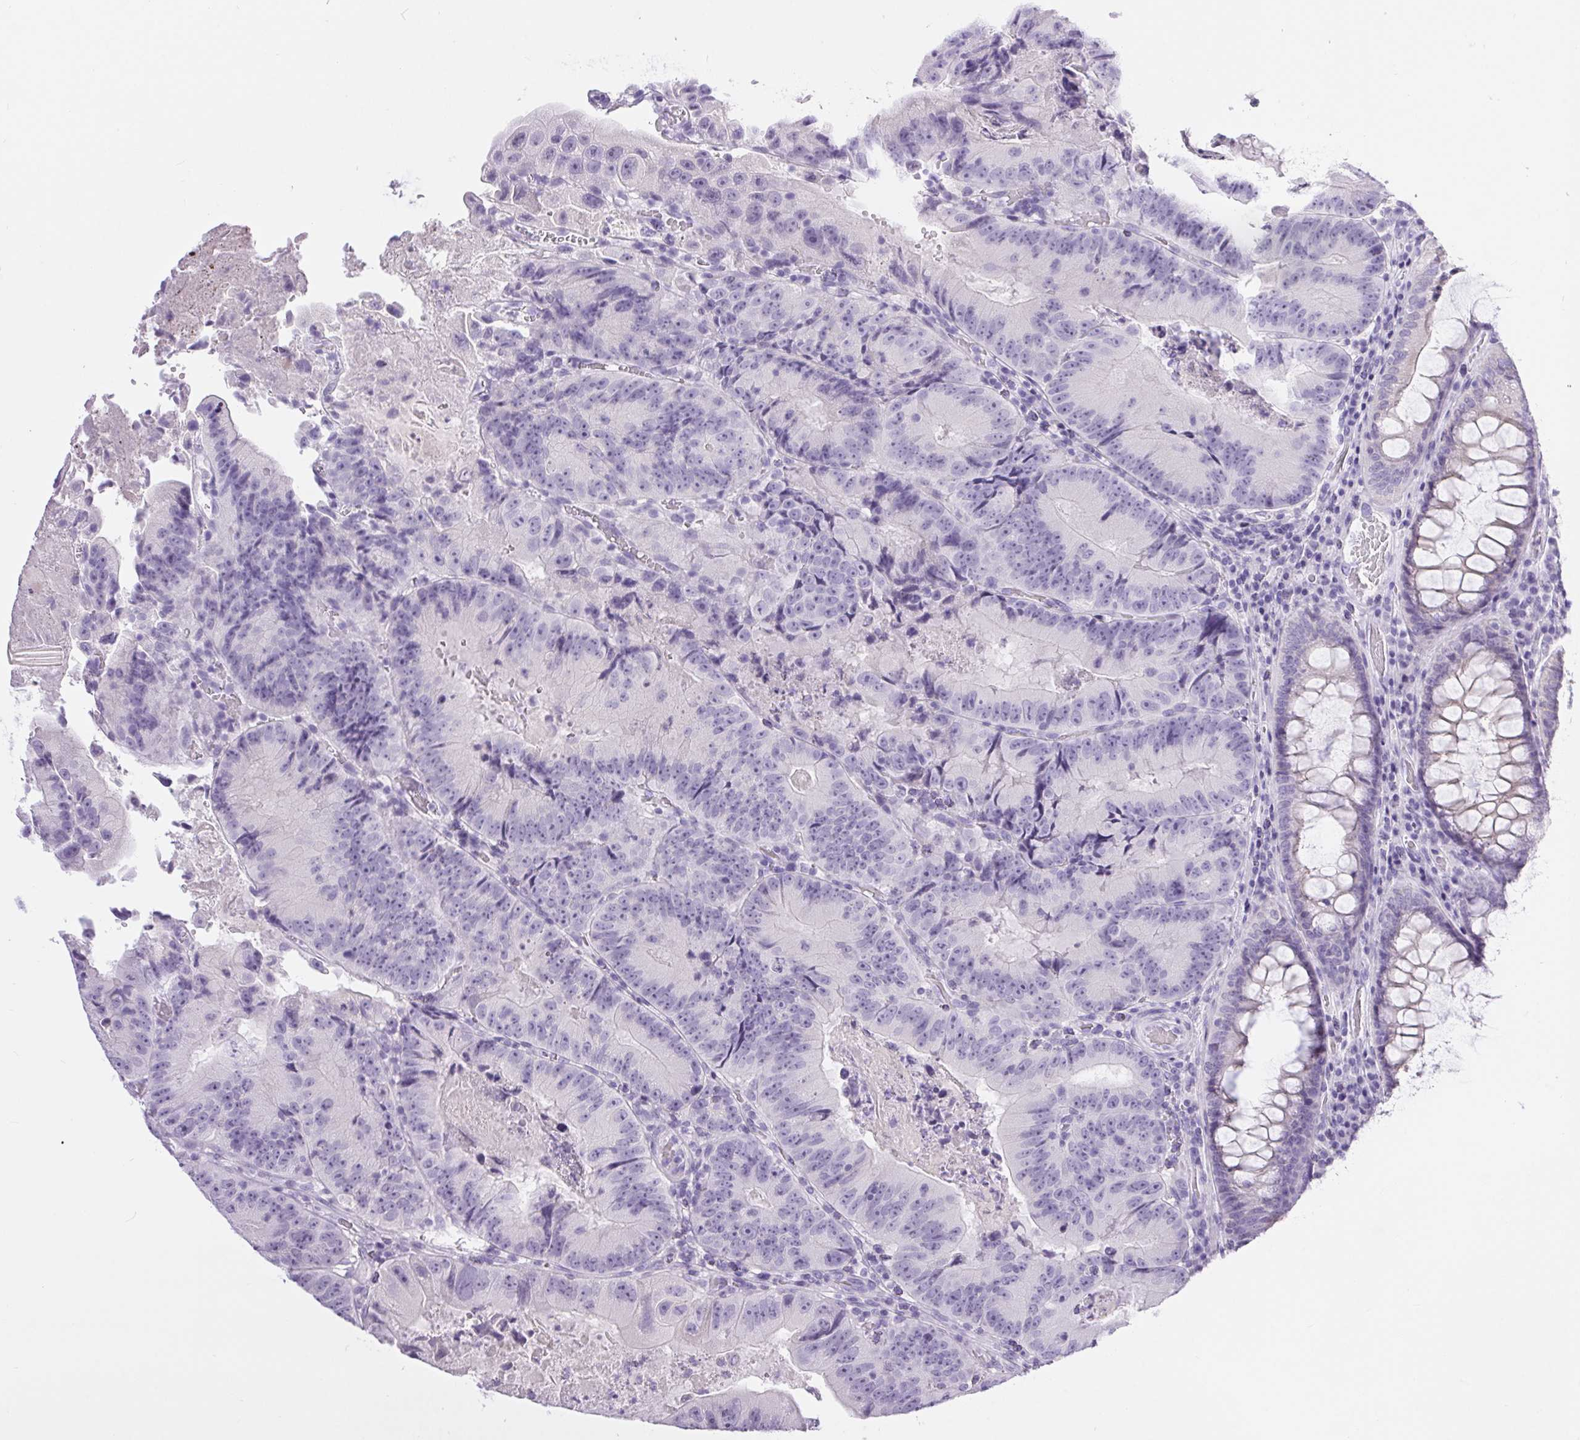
{"staining": {"intensity": "negative", "quantity": "none", "location": "none"}, "tissue": "colorectal cancer", "cell_type": "Tumor cells", "image_type": "cancer", "snomed": [{"axis": "morphology", "description": "Adenocarcinoma, NOS"}, {"axis": "topography", "description": "Colon"}], "caption": "A histopathology image of human adenocarcinoma (colorectal) is negative for staining in tumor cells.", "gene": "XDH", "patient": {"sex": "female", "age": 86}}